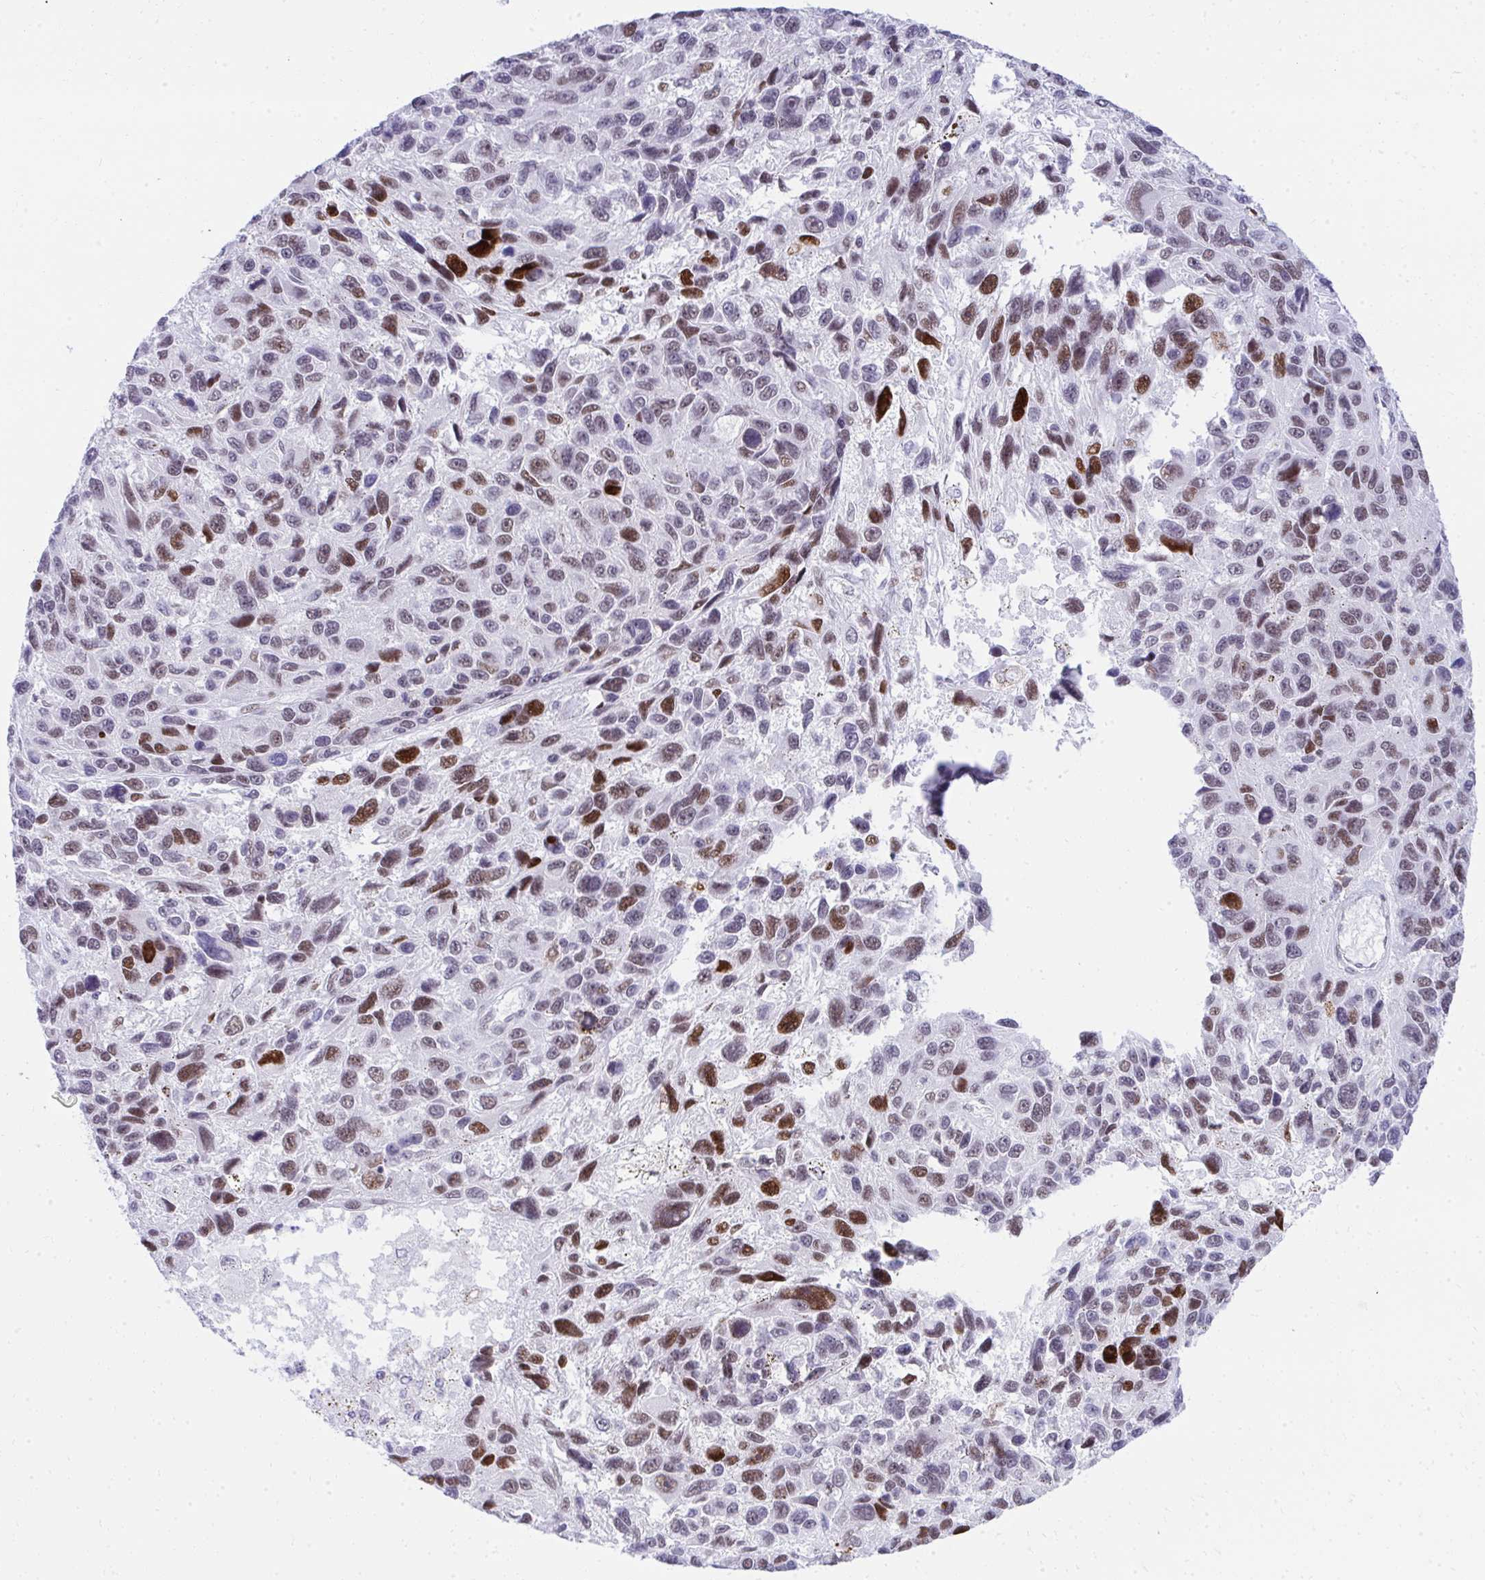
{"staining": {"intensity": "moderate", "quantity": ">75%", "location": "nuclear"}, "tissue": "melanoma", "cell_type": "Tumor cells", "image_type": "cancer", "snomed": [{"axis": "morphology", "description": "Malignant melanoma, NOS"}, {"axis": "topography", "description": "Skin"}], "caption": "Human malignant melanoma stained for a protein (brown) exhibits moderate nuclear positive expression in about >75% of tumor cells.", "gene": "GLDN", "patient": {"sex": "male", "age": 53}}